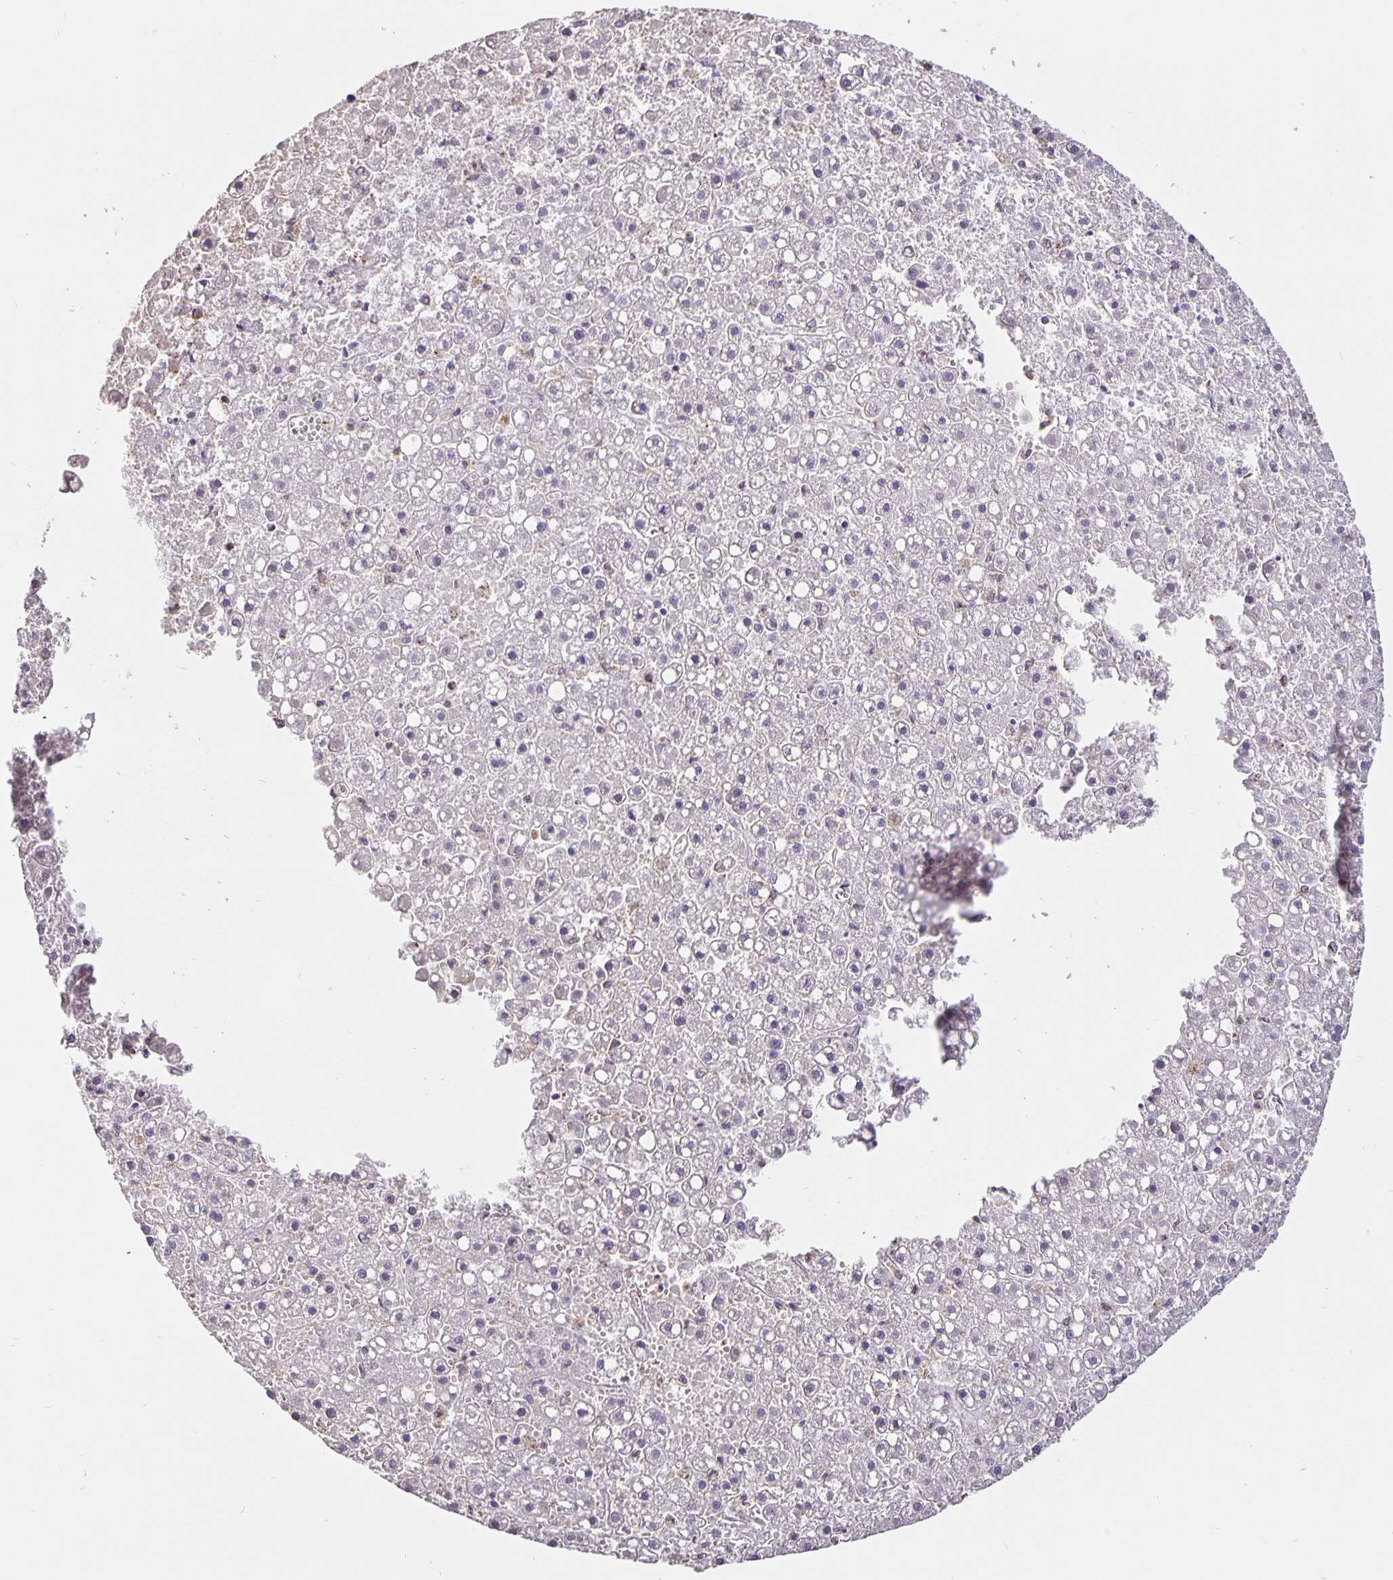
{"staining": {"intensity": "negative", "quantity": "none", "location": "none"}, "tissue": "liver cancer", "cell_type": "Tumor cells", "image_type": "cancer", "snomed": [{"axis": "morphology", "description": "Carcinoma, Hepatocellular, NOS"}, {"axis": "topography", "description": "Liver"}], "caption": "This is a image of immunohistochemistry staining of hepatocellular carcinoma (liver), which shows no expression in tumor cells.", "gene": "TMEM71", "patient": {"sex": "male", "age": 67}}